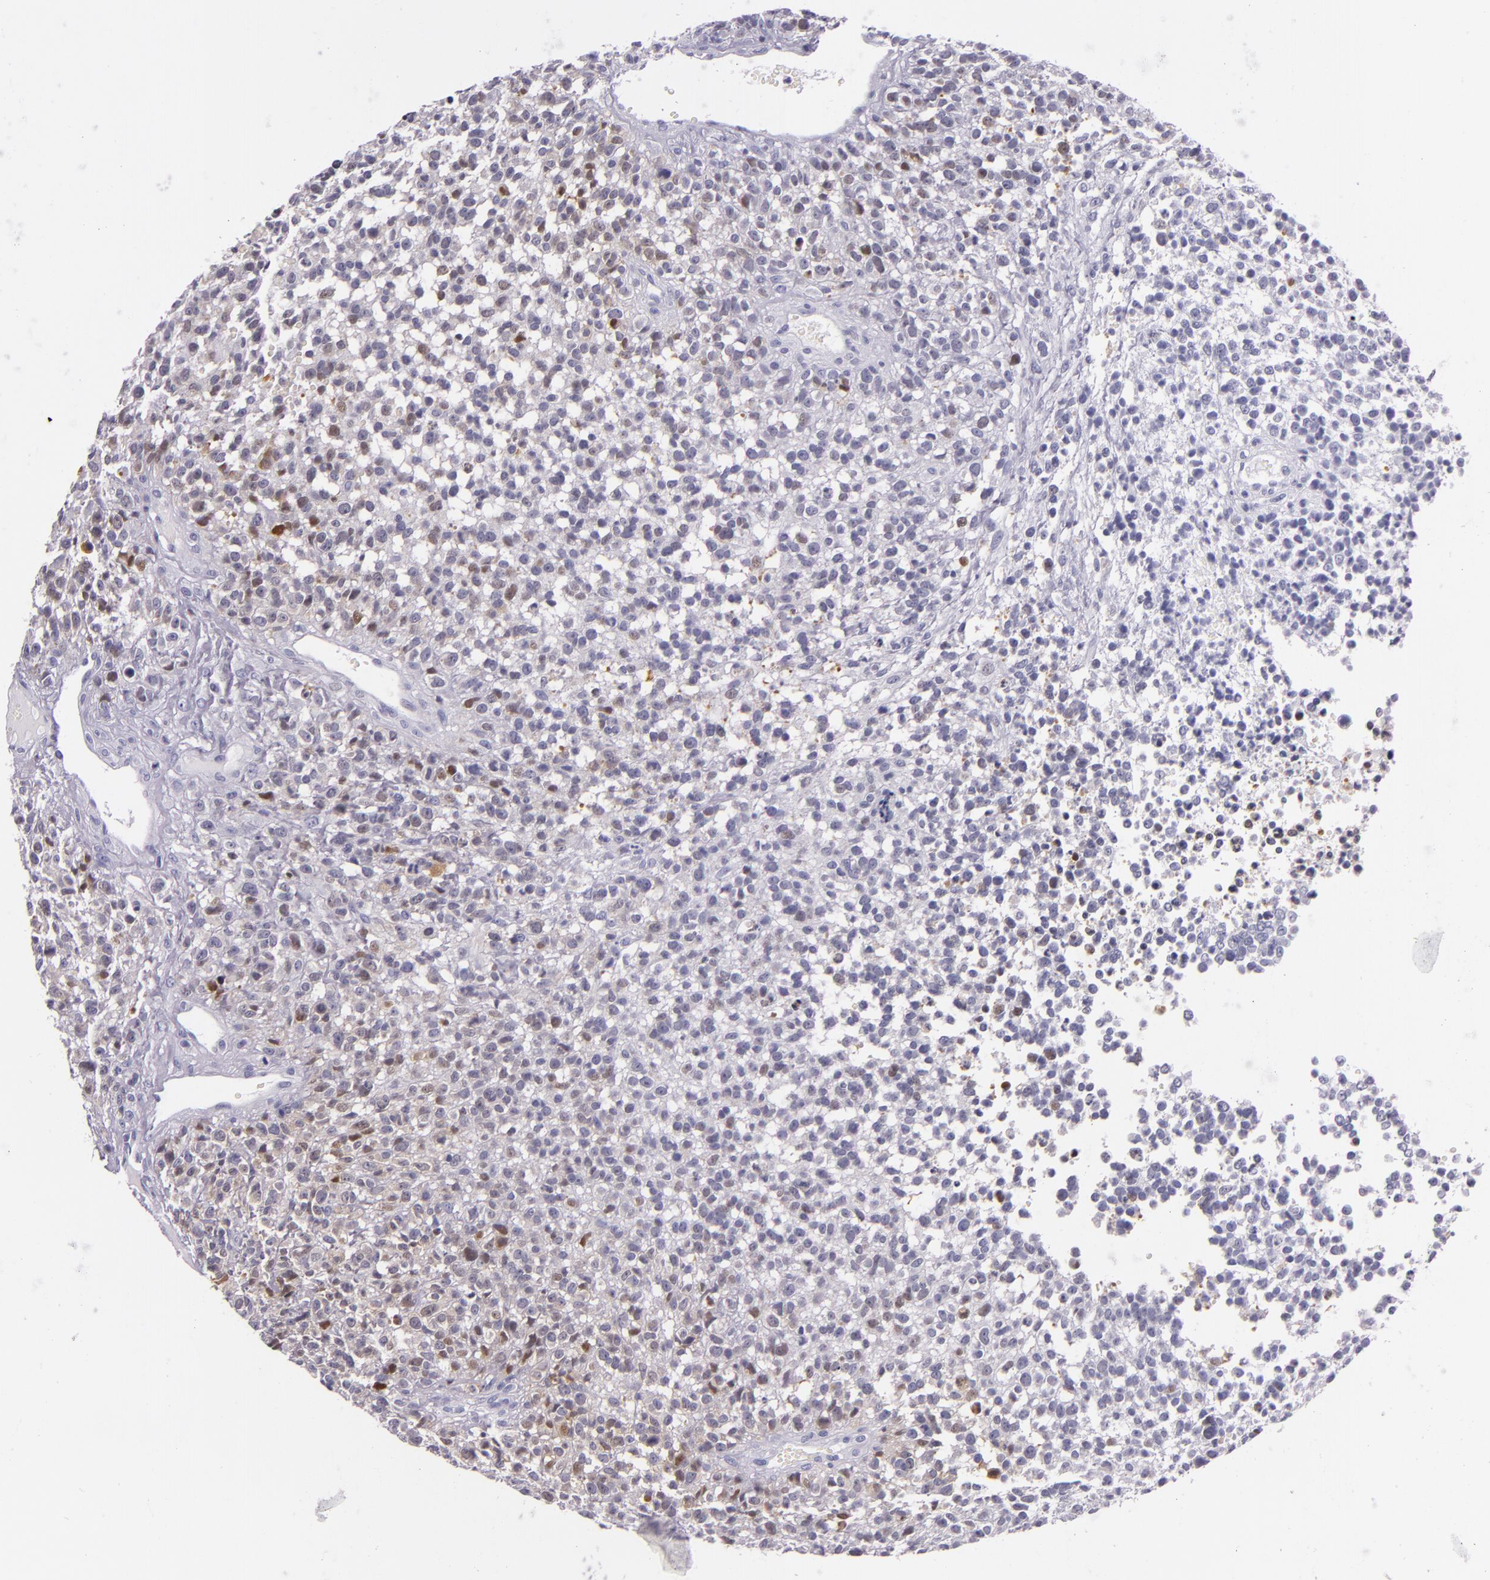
{"staining": {"intensity": "weak", "quantity": "<25%", "location": "cytoplasmic/membranous"}, "tissue": "glioma", "cell_type": "Tumor cells", "image_type": "cancer", "snomed": [{"axis": "morphology", "description": "Glioma, malignant, High grade"}, {"axis": "topography", "description": "Brain"}], "caption": "IHC micrograph of human malignant high-grade glioma stained for a protein (brown), which demonstrates no positivity in tumor cells. Brightfield microscopy of IHC stained with DAB (3,3'-diaminobenzidine) (brown) and hematoxylin (blue), captured at high magnification.", "gene": "HSP90AA1", "patient": {"sex": "male", "age": 66}}